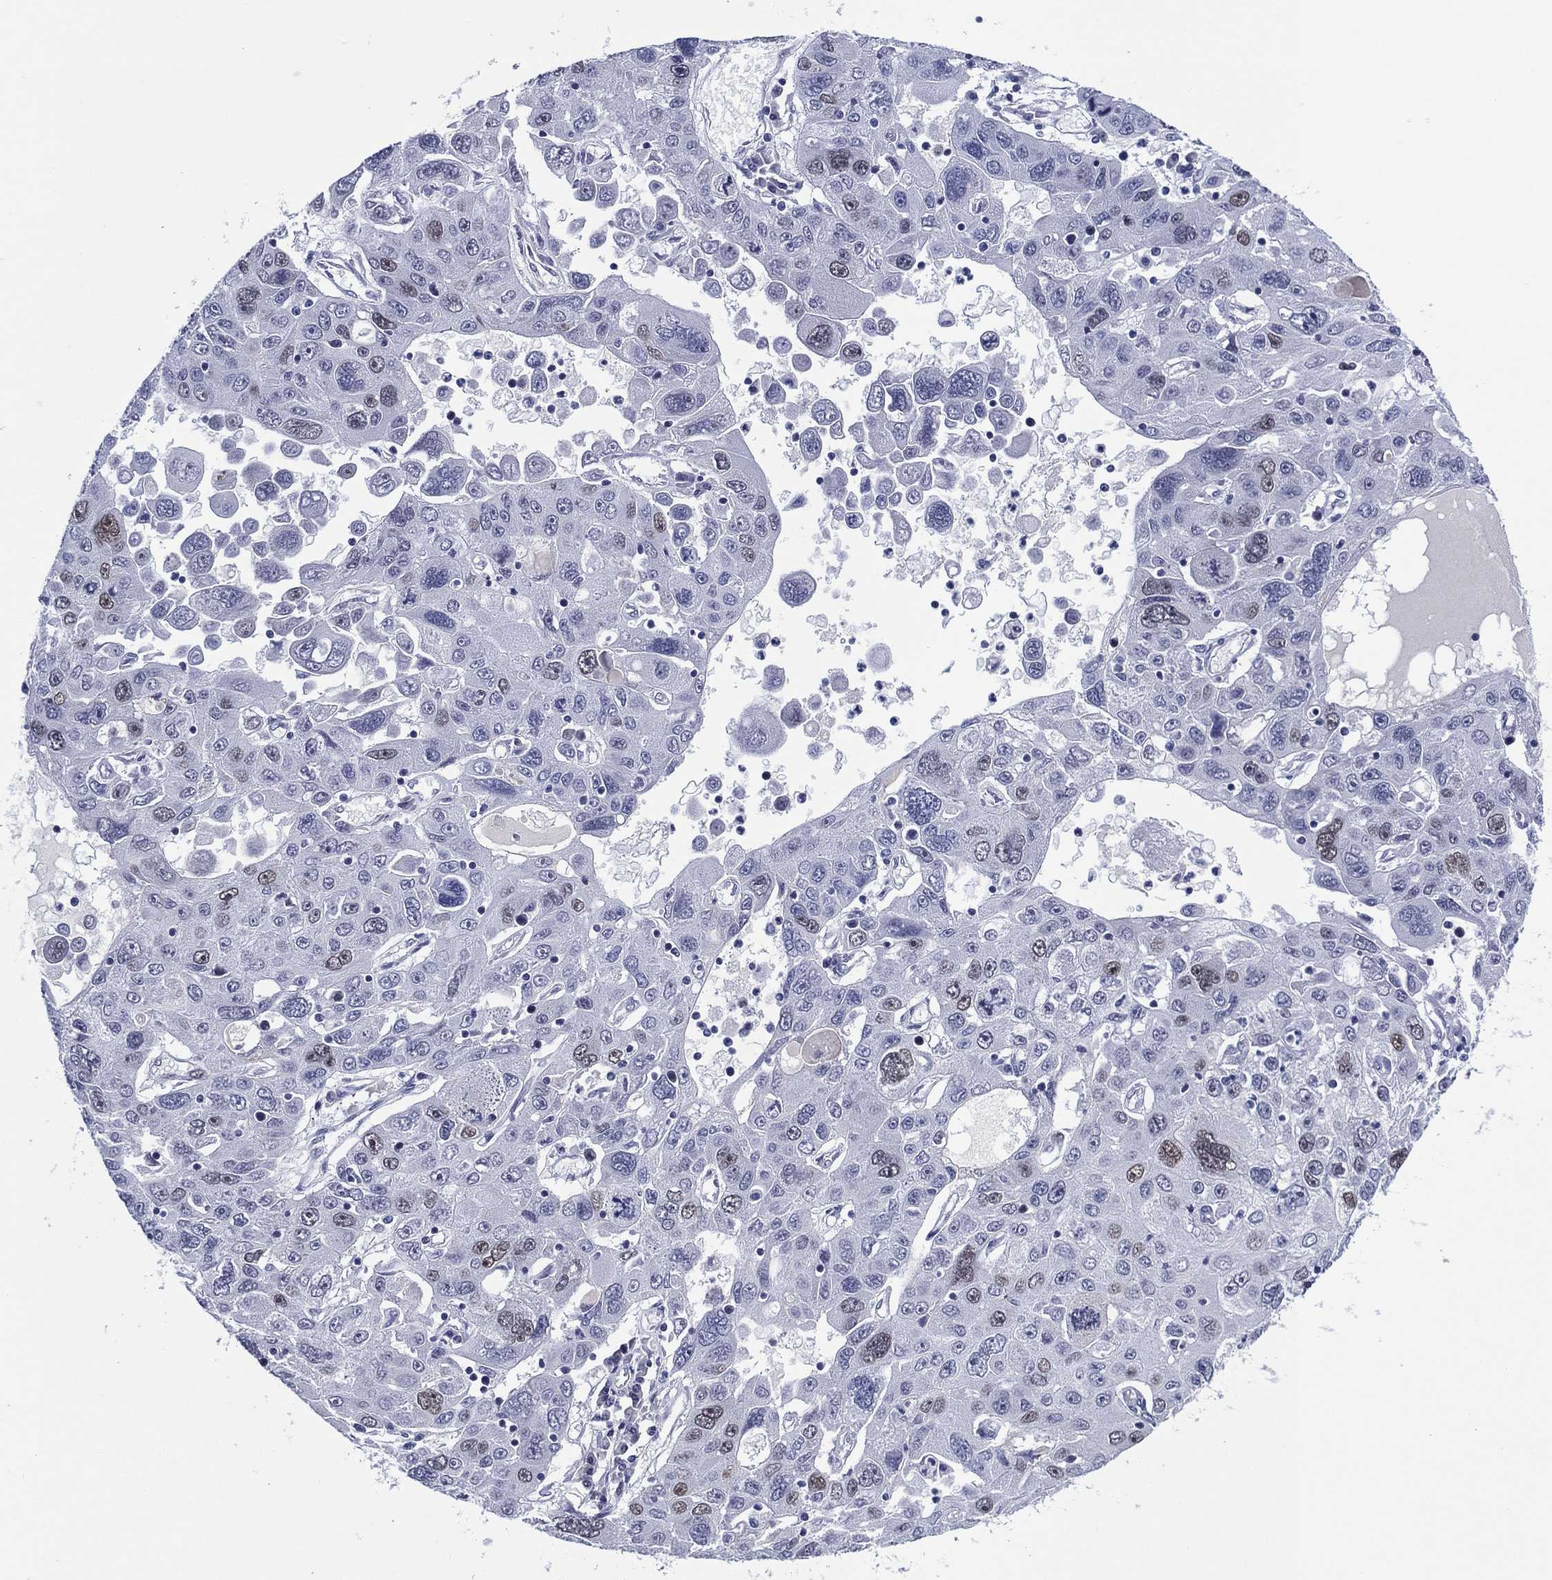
{"staining": {"intensity": "negative", "quantity": "none", "location": "none"}, "tissue": "stomach cancer", "cell_type": "Tumor cells", "image_type": "cancer", "snomed": [{"axis": "morphology", "description": "Adenocarcinoma, NOS"}, {"axis": "topography", "description": "Stomach"}], "caption": "IHC photomicrograph of stomach adenocarcinoma stained for a protein (brown), which displays no expression in tumor cells.", "gene": "GATA6", "patient": {"sex": "male", "age": 56}}